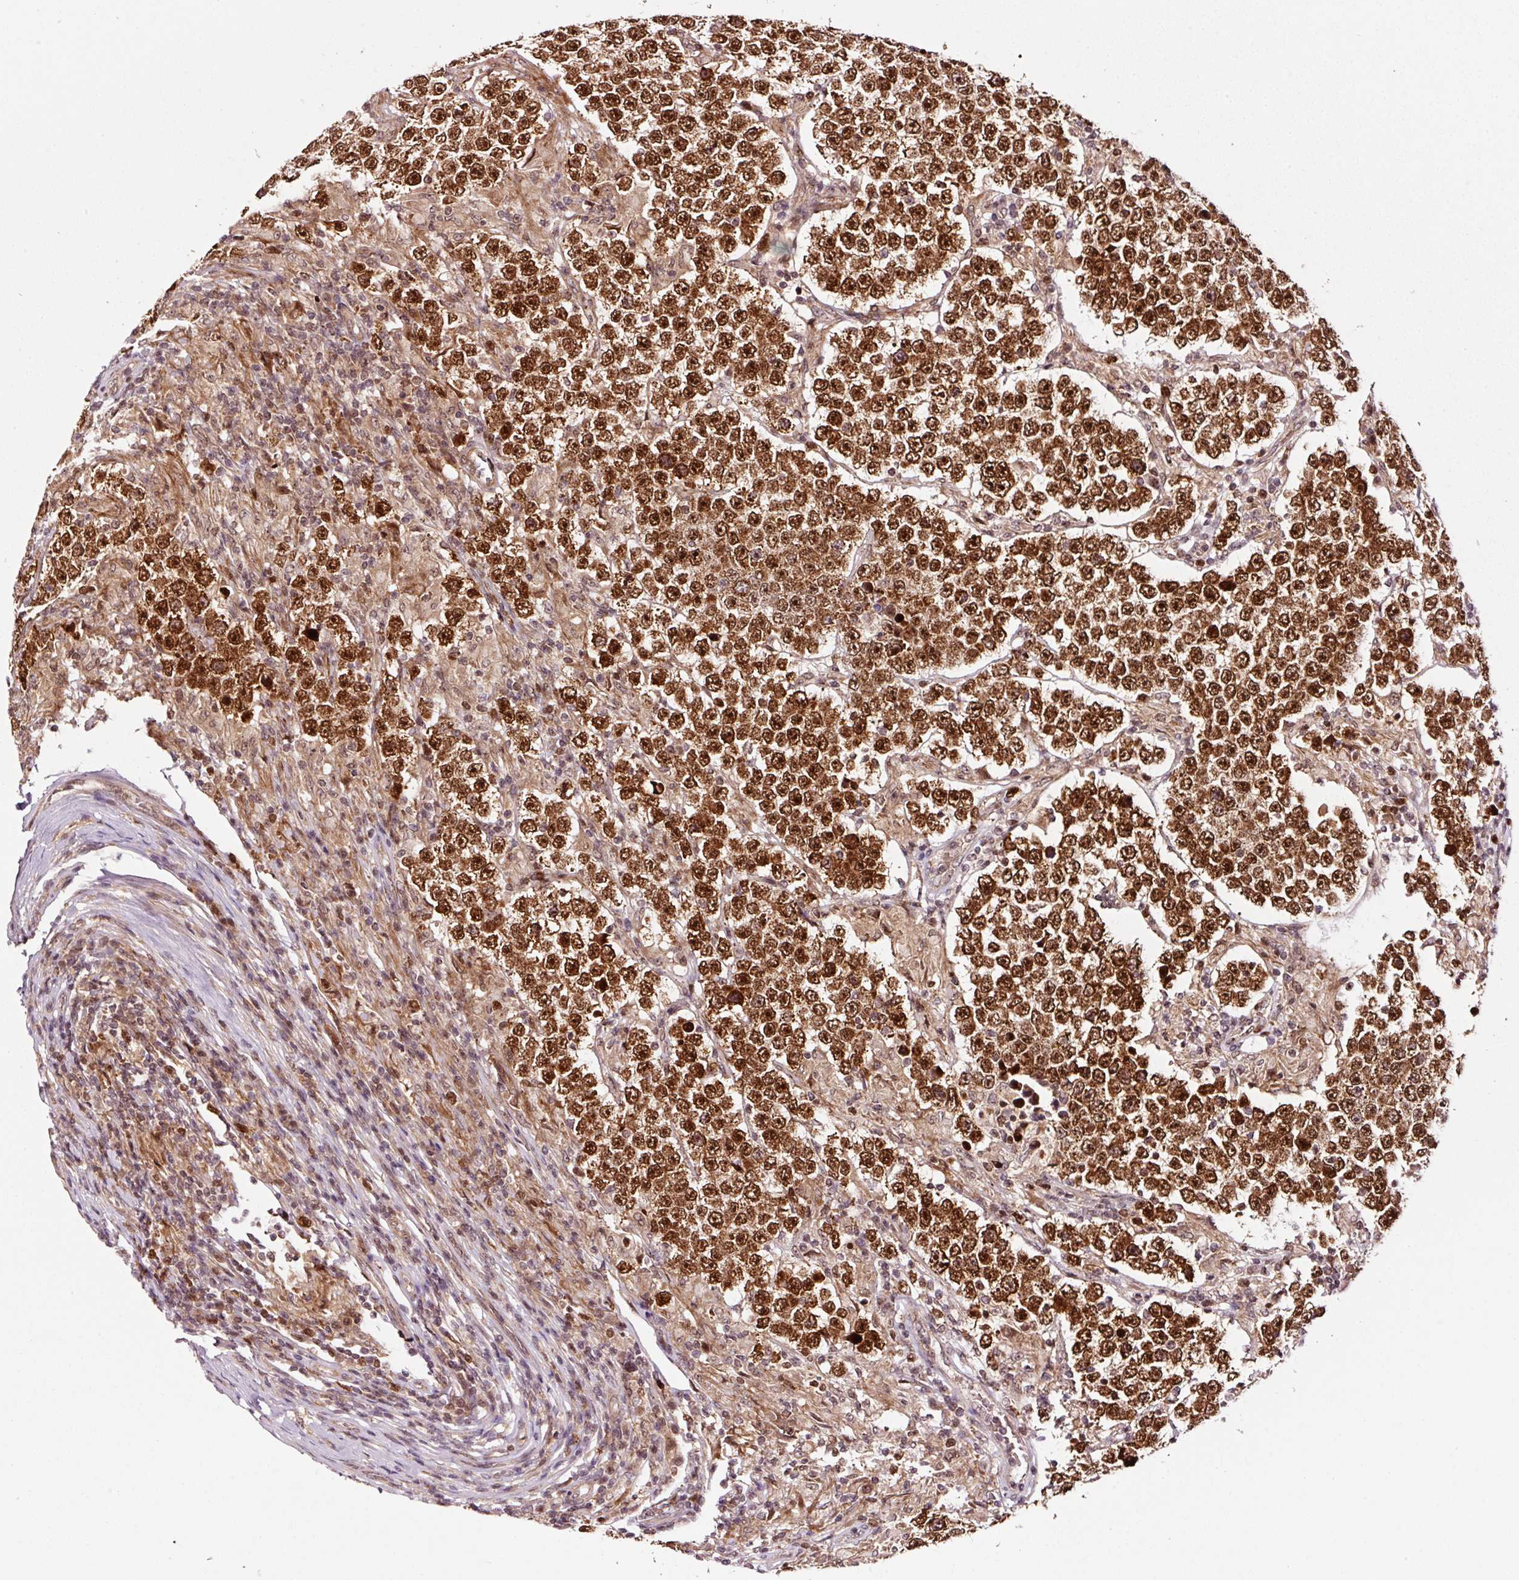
{"staining": {"intensity": "strong", "quantity": ">75%", "location": "cytoplasmic/membranous,nuclear"}, "tissue": "testis cancer", "cell_type": "Tumor cells", "image_type": "cancer", "snomed": [{"axis": "morphology", "description": "Normal tissue, NOS"}, {"axis": "morphology", "description": "Urothelial carcinoma, High grade"}, {"axis": "morphology", "description": "Seminoma, NOS"}, {"axis": "morphology", "description": "Carcinoma, Embryonal, NOS"}, {"axis": "topography", "description": "Urinary bladder"}, {"axis": "topography", "description": "Testis"}], "caption": "Testis embryonal carcinoma tissue exhibits strong cytoplasmic/membranous and nuclear positivity in approximately >75% of tumor cells", "gene": "RFC4", "patient": {"sex": "male", "age": 41}}